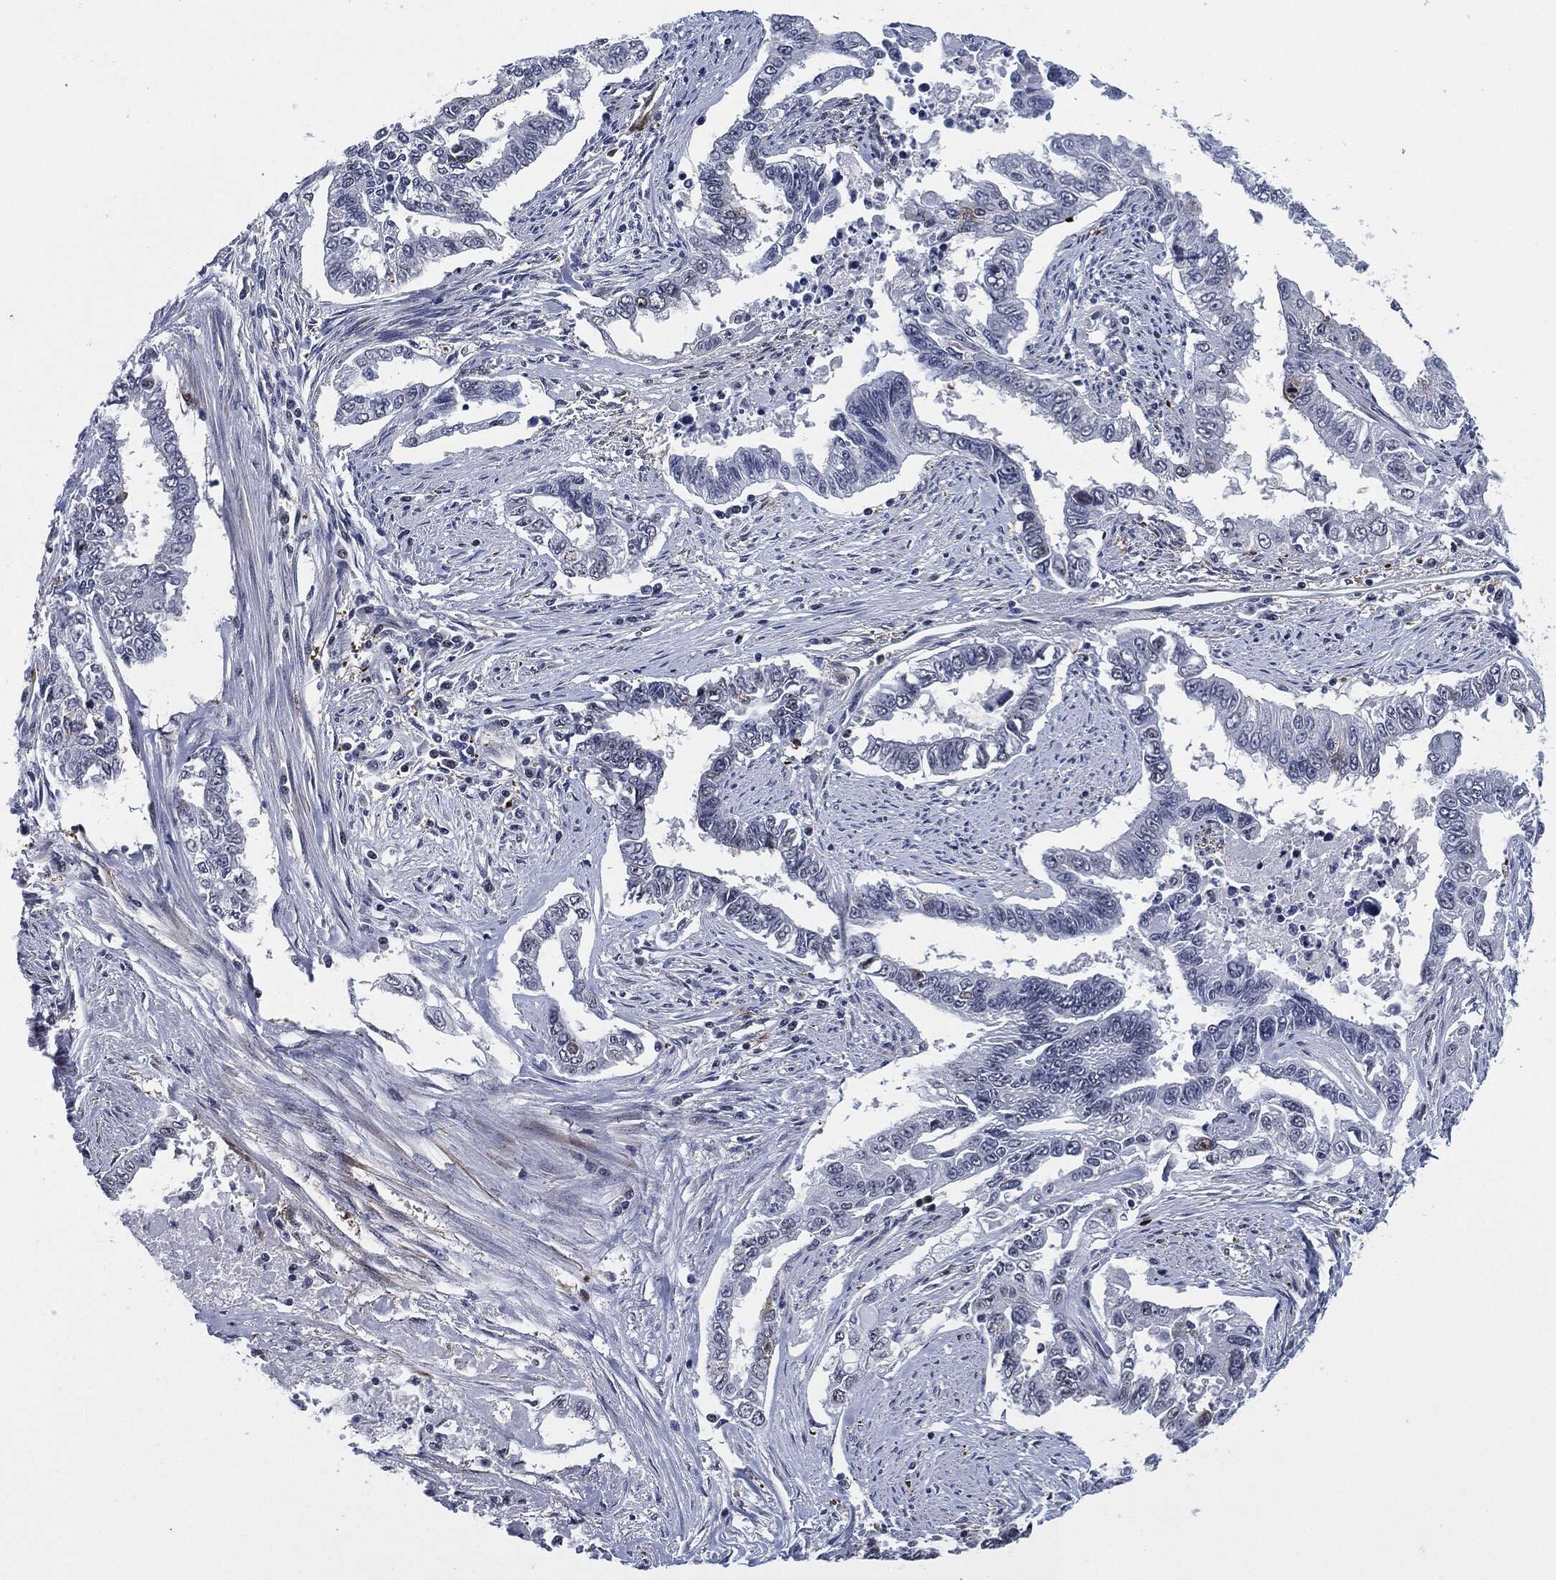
{"staining": {"intensity": "negative", "quantity": "none", "location": "none"}, "tissue": "endometrial cancer", "cell_type": "Tumor cells", "image_type": "cancer", "snomed": [{"axis": "morphology", "description": "Adenocarcinoma, NOS"}, {"axis": "topography", "description": "Uterus"}], "caption": "Tumor cells show no significant protein expression in adenocarcinoma (endometrial).", "gene": "AKT2", "patient": {"sex": "female", "age": 59}}